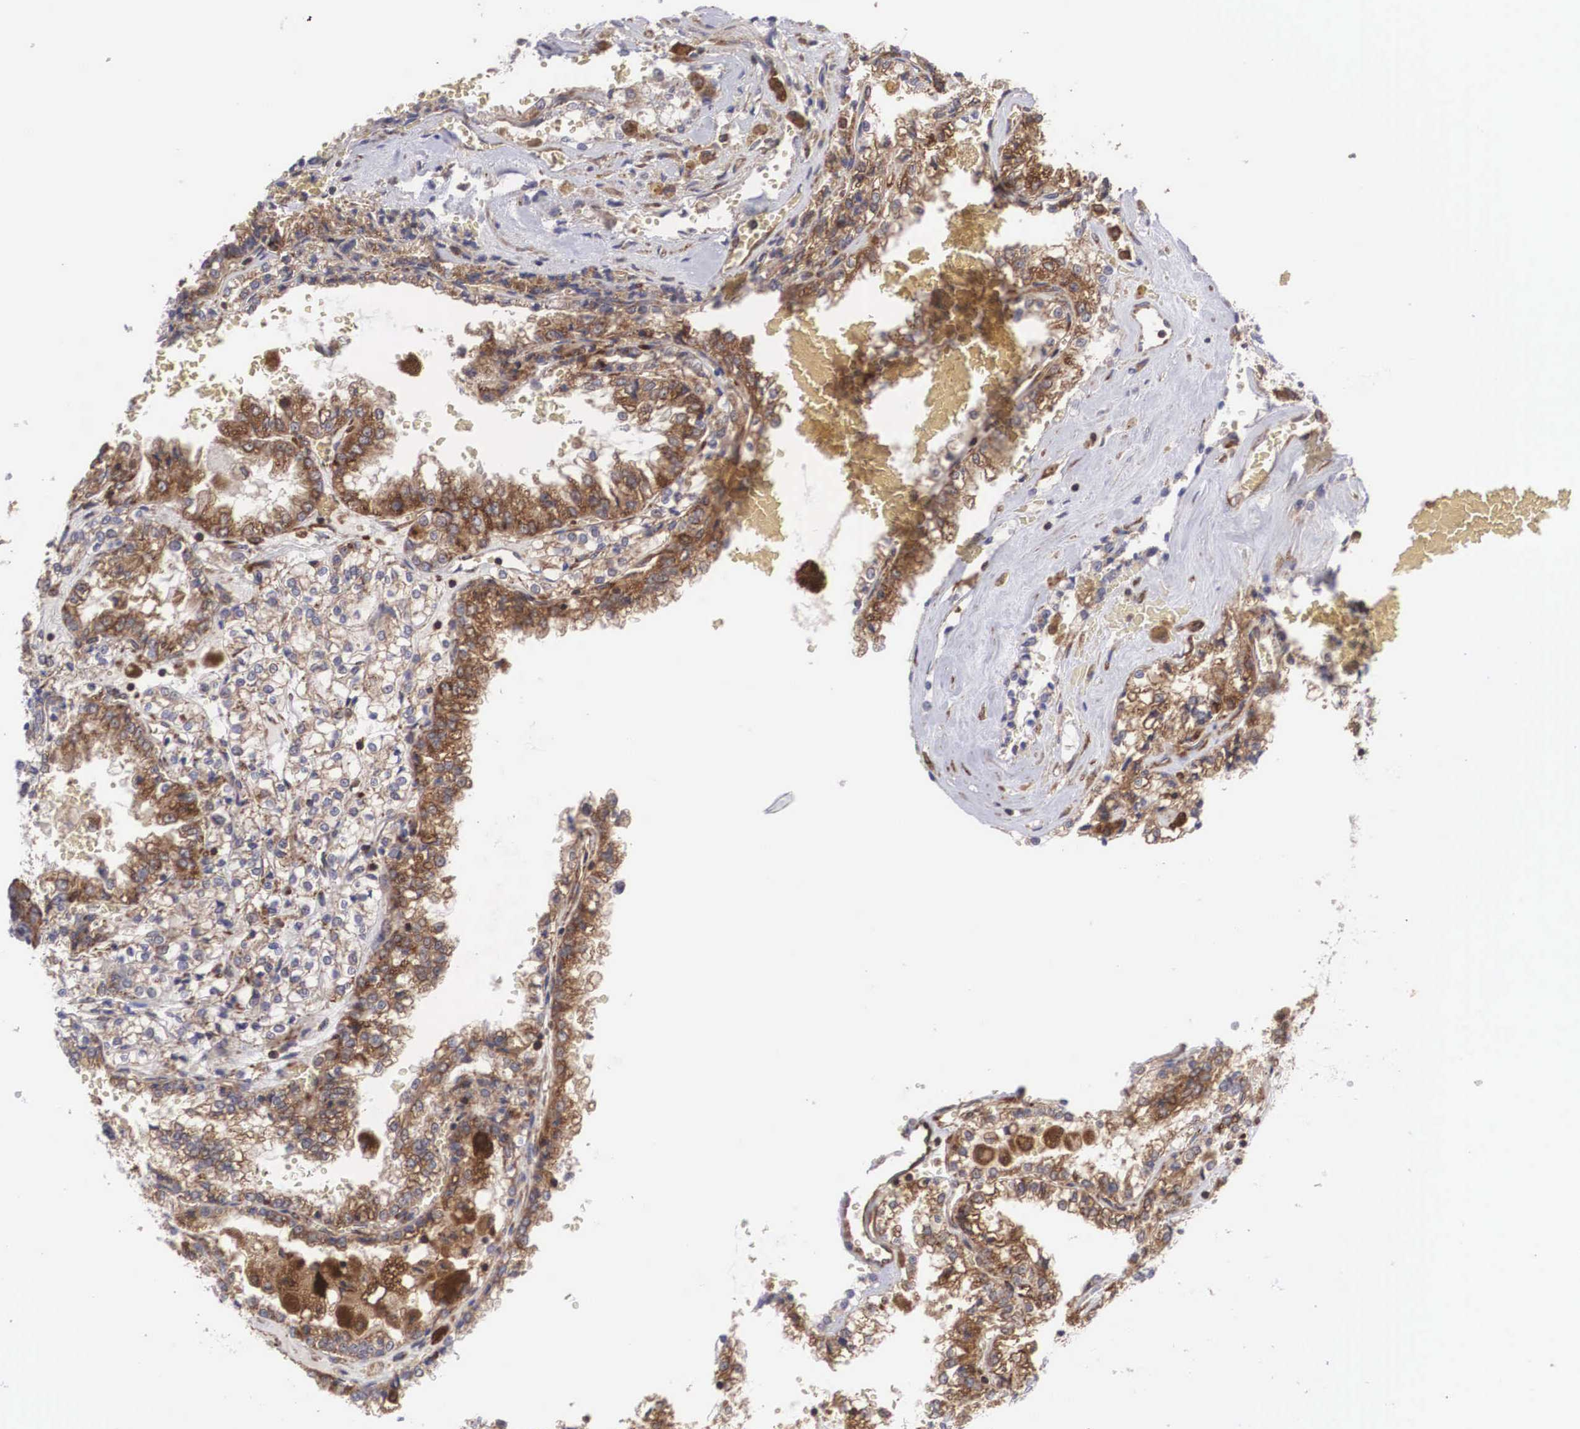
{"staining": {"intensity": "moderate", "quantity": ">75%", "location": "cytoplasmic/membranous"}, "tissue": "renal cancer", "cell_type": "Tumor cells", "image_type": "cancer", "snomed": [{"axis": "morphology", "description": "Adenocarcinoma, NOS"}, {"axis": "topography", "description": "Kidney"}], "caption": "Immunohistochemistry (IHC) micrograph of neoplastic tissue: human renal cancer (adenocarcinoma) stained using IHC demonstrates medium levels of moderate protein expression localized specifically in the cytoplasmic/membranous of tumor cells, appearing as a cytoplasmic/membranous brown color.", "gene": "DHRS1", "patient": {"sex": "female", "age": 56}}